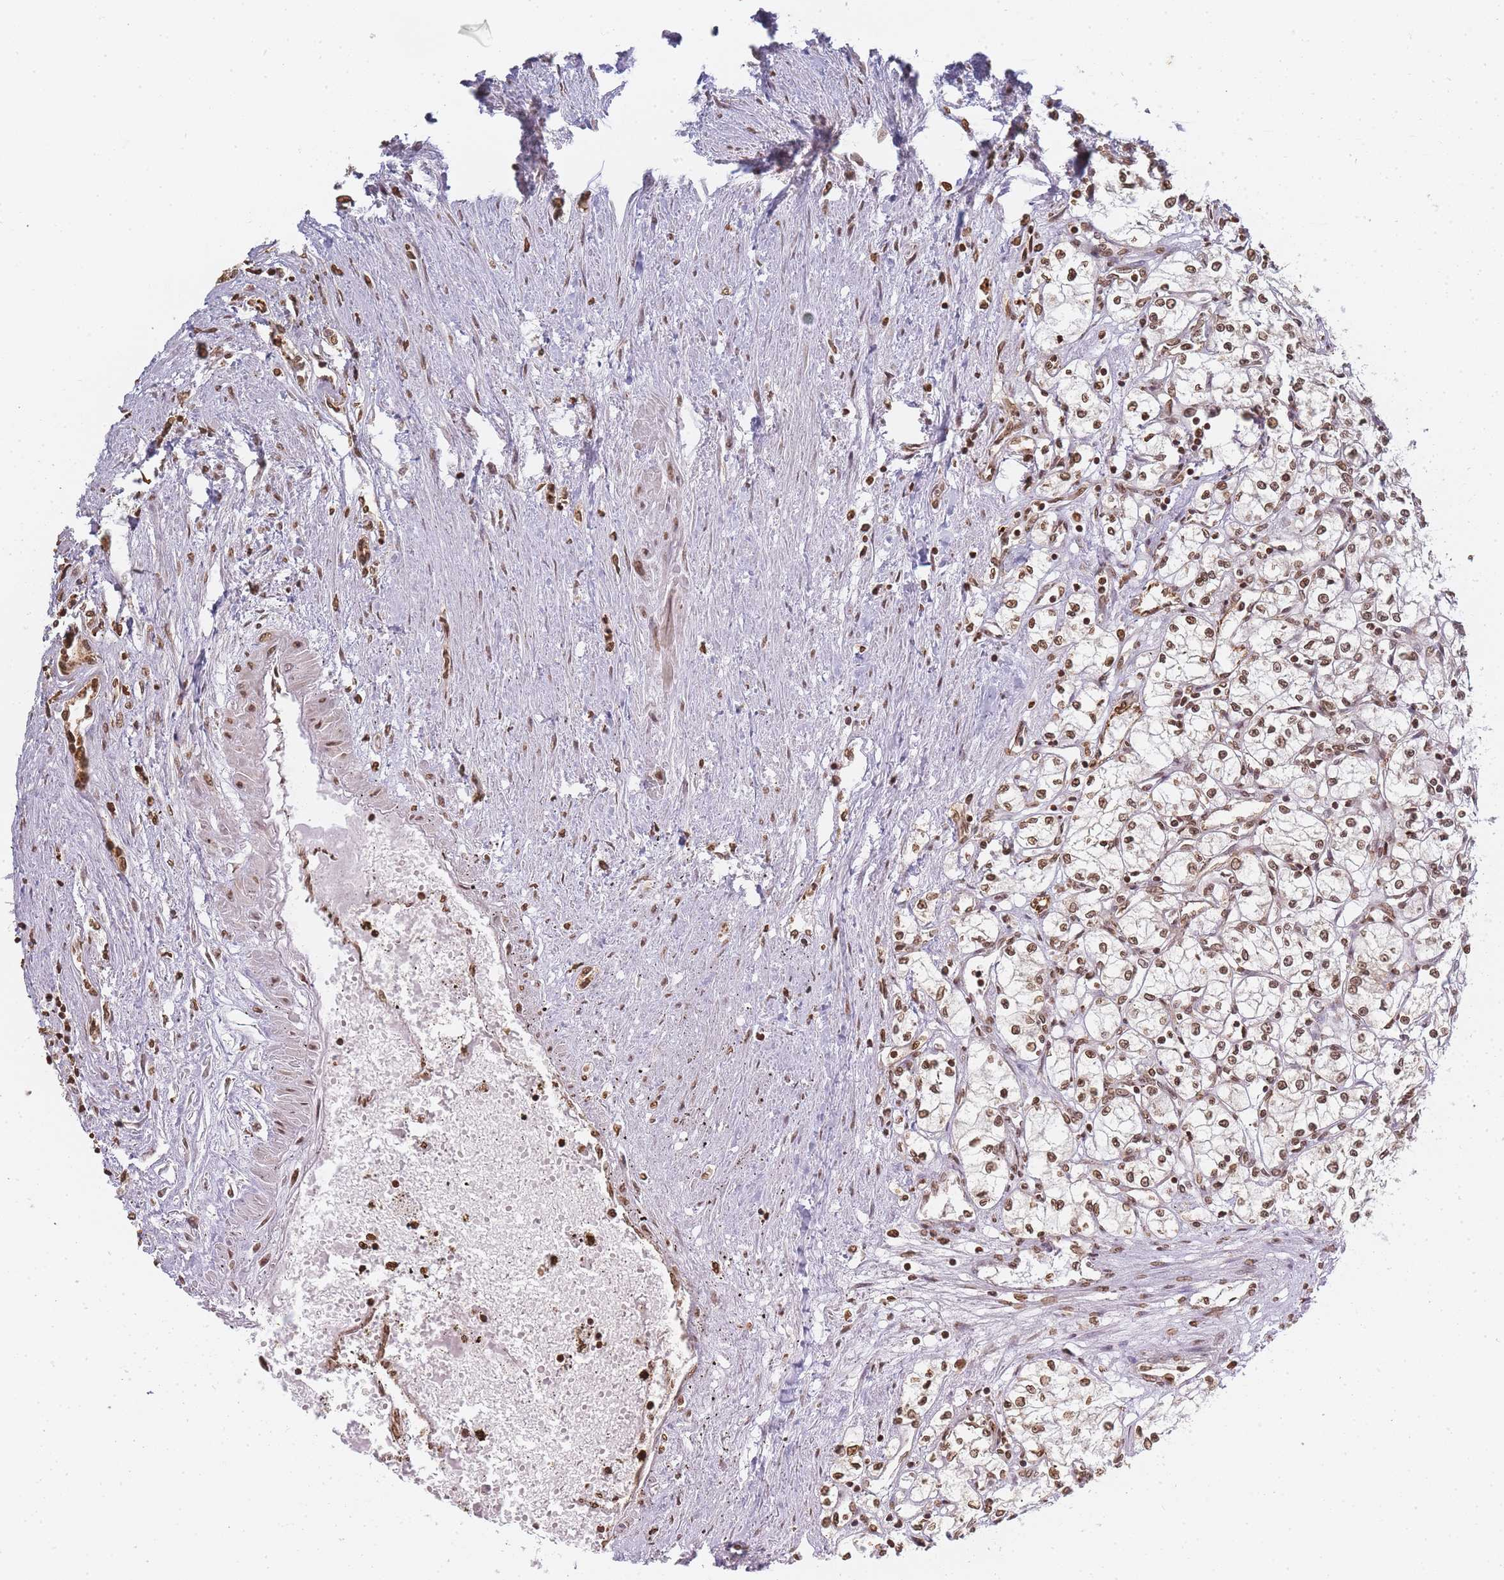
{"staining": {"intensity": "moderate", "quantity": ">75%", "location": "nuclear"}, "tissue": "renal cancer", "cell_type": "Tumor cells", "image_type": "cancer", "snomed": [{"axis": "morphology", "description": "Adenocarcinoma, NOS"}, {"axis": "topography", "description": "Kidney"}], "caption": "Immunohistochemistry micrograph of human adenocarcinoma (renal) stained for a protein (brown), which displays medium levels of moderate nuclear positivity in about >75% of tumor cells.", "gene": "WWTR1", "patient": {"sex": "male", "age": 59}}